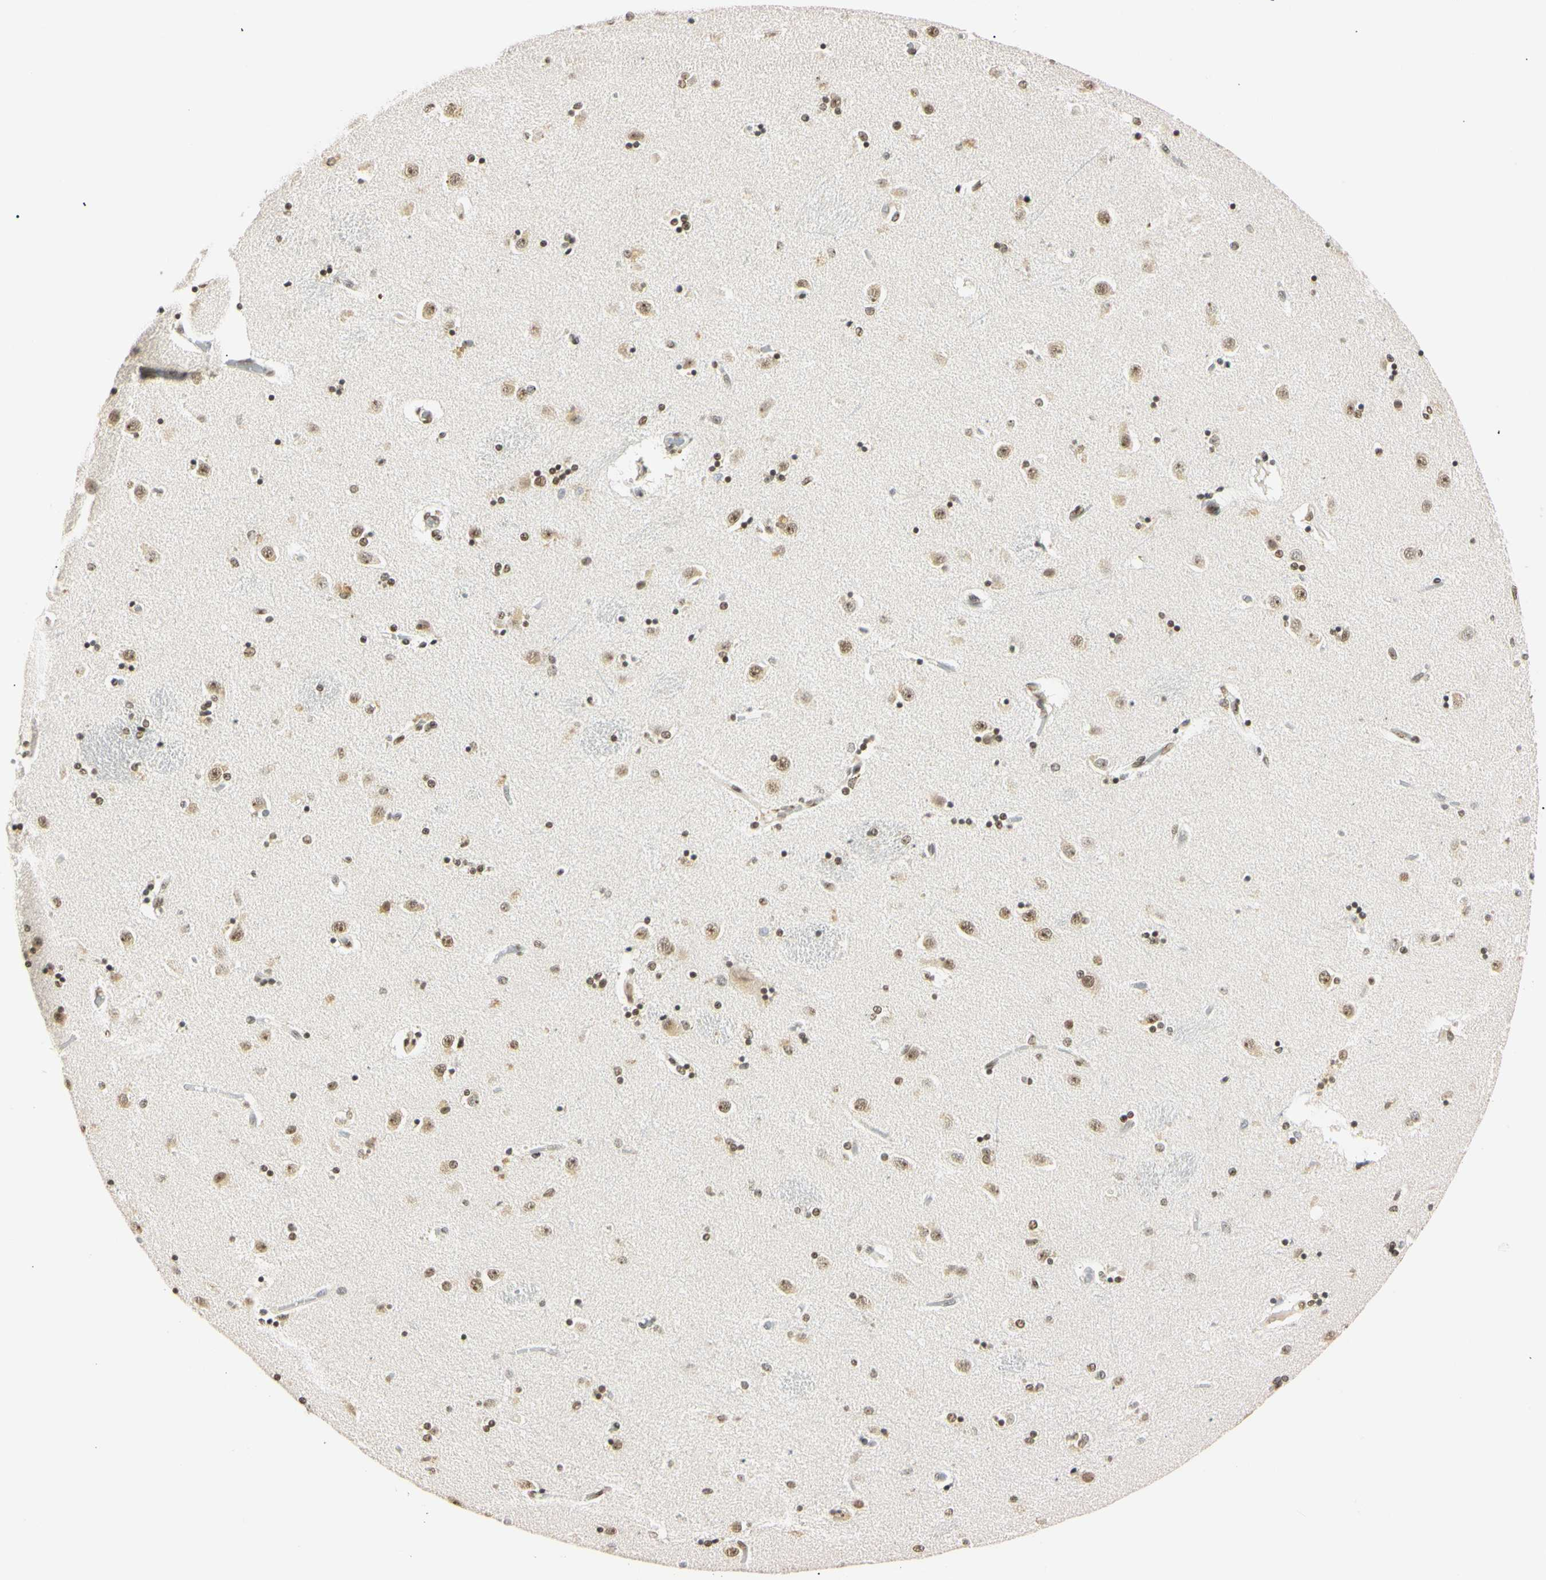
{"staining": {"intensity": "strong", "quantity": ">75%", "location": "nuclear"}, "tissue": "caudate", "cell_type": "Glial cells", "image_type": "normal", "snomed": [{"axis": "morphology", "description": "Normal tissue, NOS"}, {"axis": "topography", "description": "Lateral ventricle wall"}], "caption": "Glial cells reveal high levels of strong nuclear staining in approximately >75% of cells in unremarkable caudate. (DAB IHC, brown staining for protein, blue staining for nuclei).", "gene": "SMARCA5", "patient": {"sex": "female", "age": 54}}